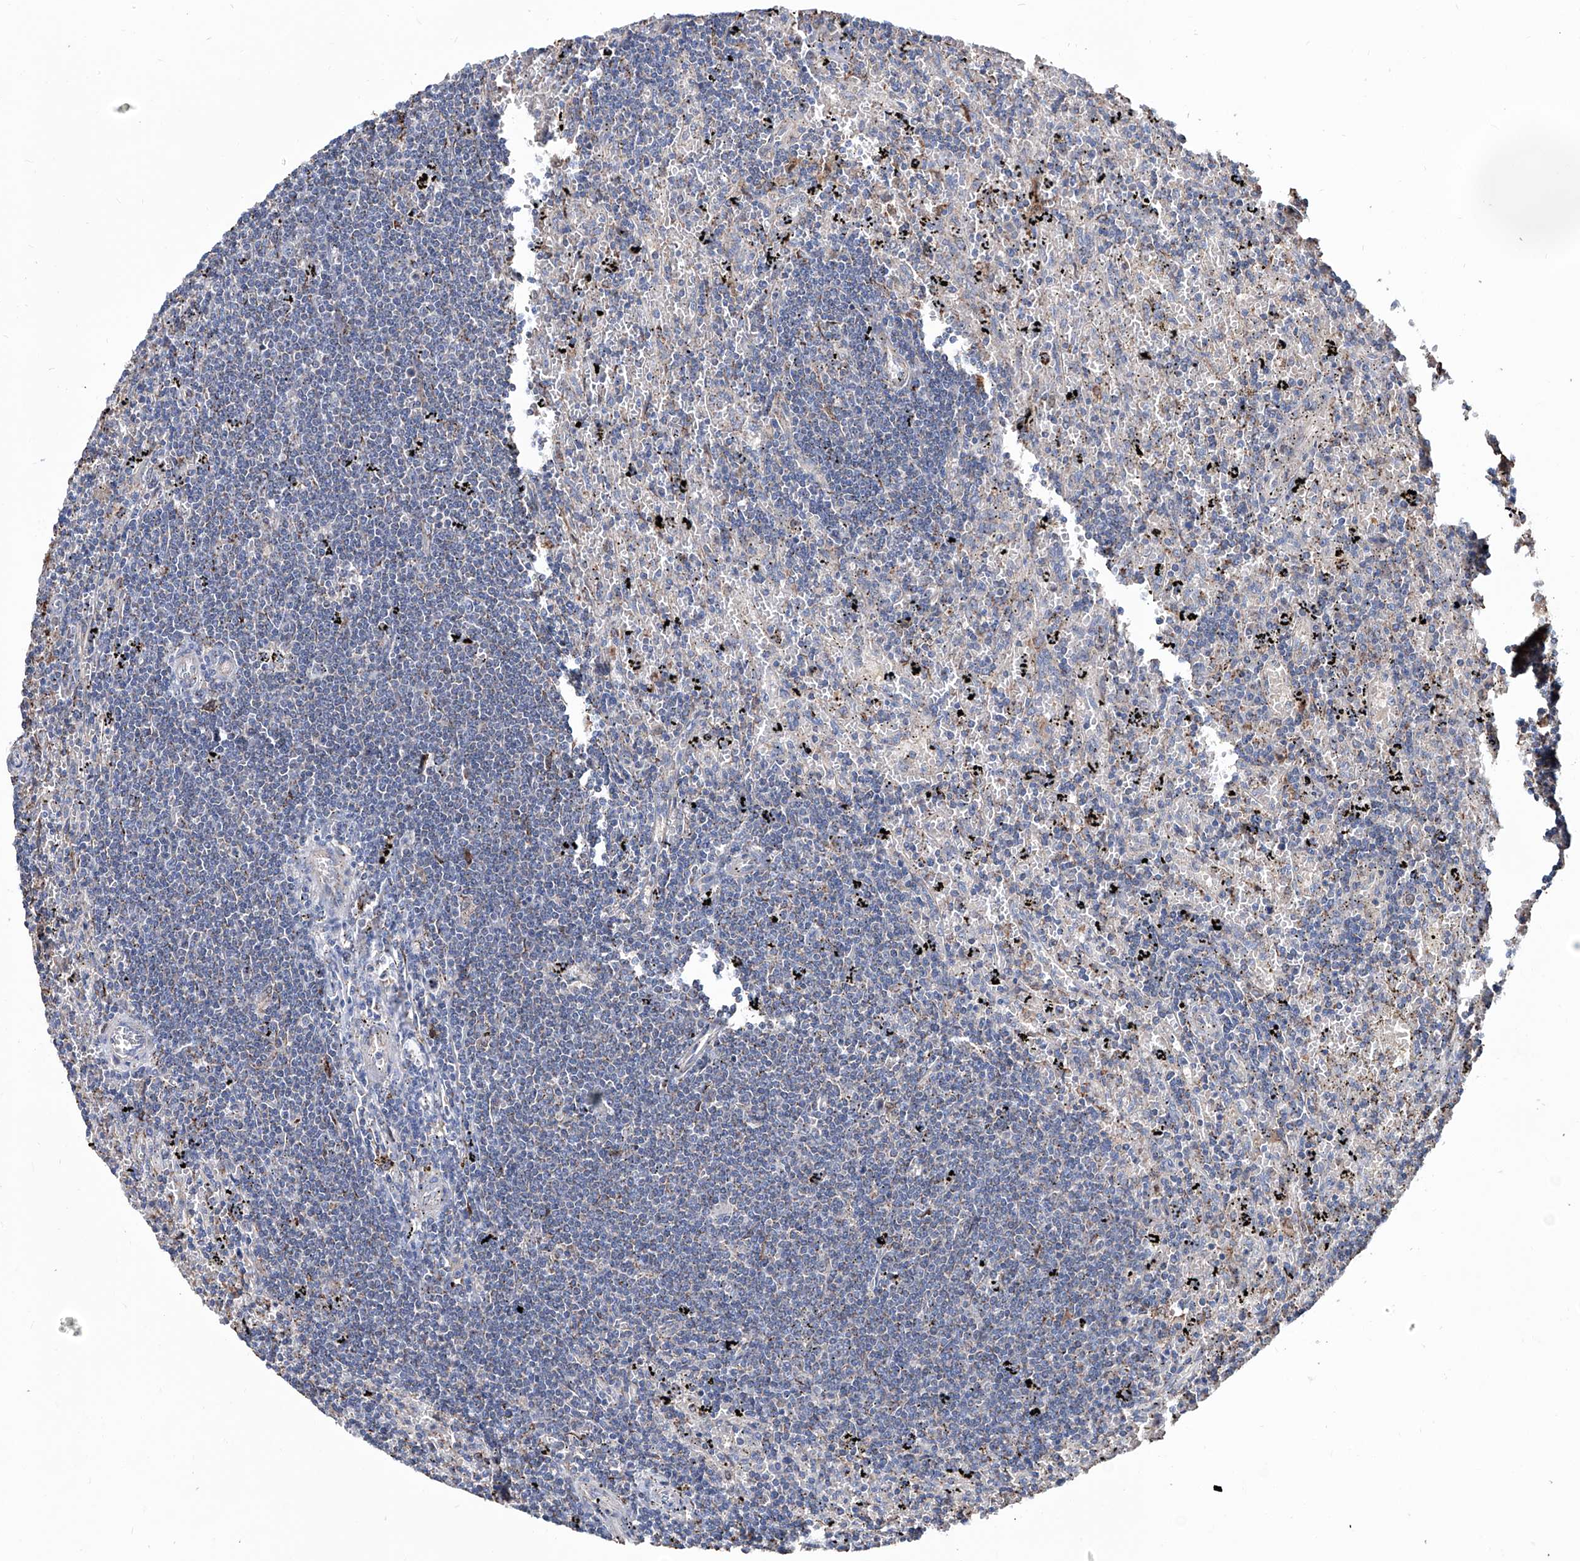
{"staining": {"intensity": "negative", "quantity": "none", "location": "none"}, "tissue": "lymphoma", "cell_type": "Tumor cells", "image_type": "cancer", "snomed": [{"axis": "morphology", "description": "Malignant lymphoma, non-Hodgkin's type, Low grade"}, {"axis": "topography", "description": "Spleen"}], "caption": "Human lymphoma stained for a protein using IHC exhibits no positivity in tumor cells.", "gene": "NHS", "patient": {"sex": "male", "age": 76}}